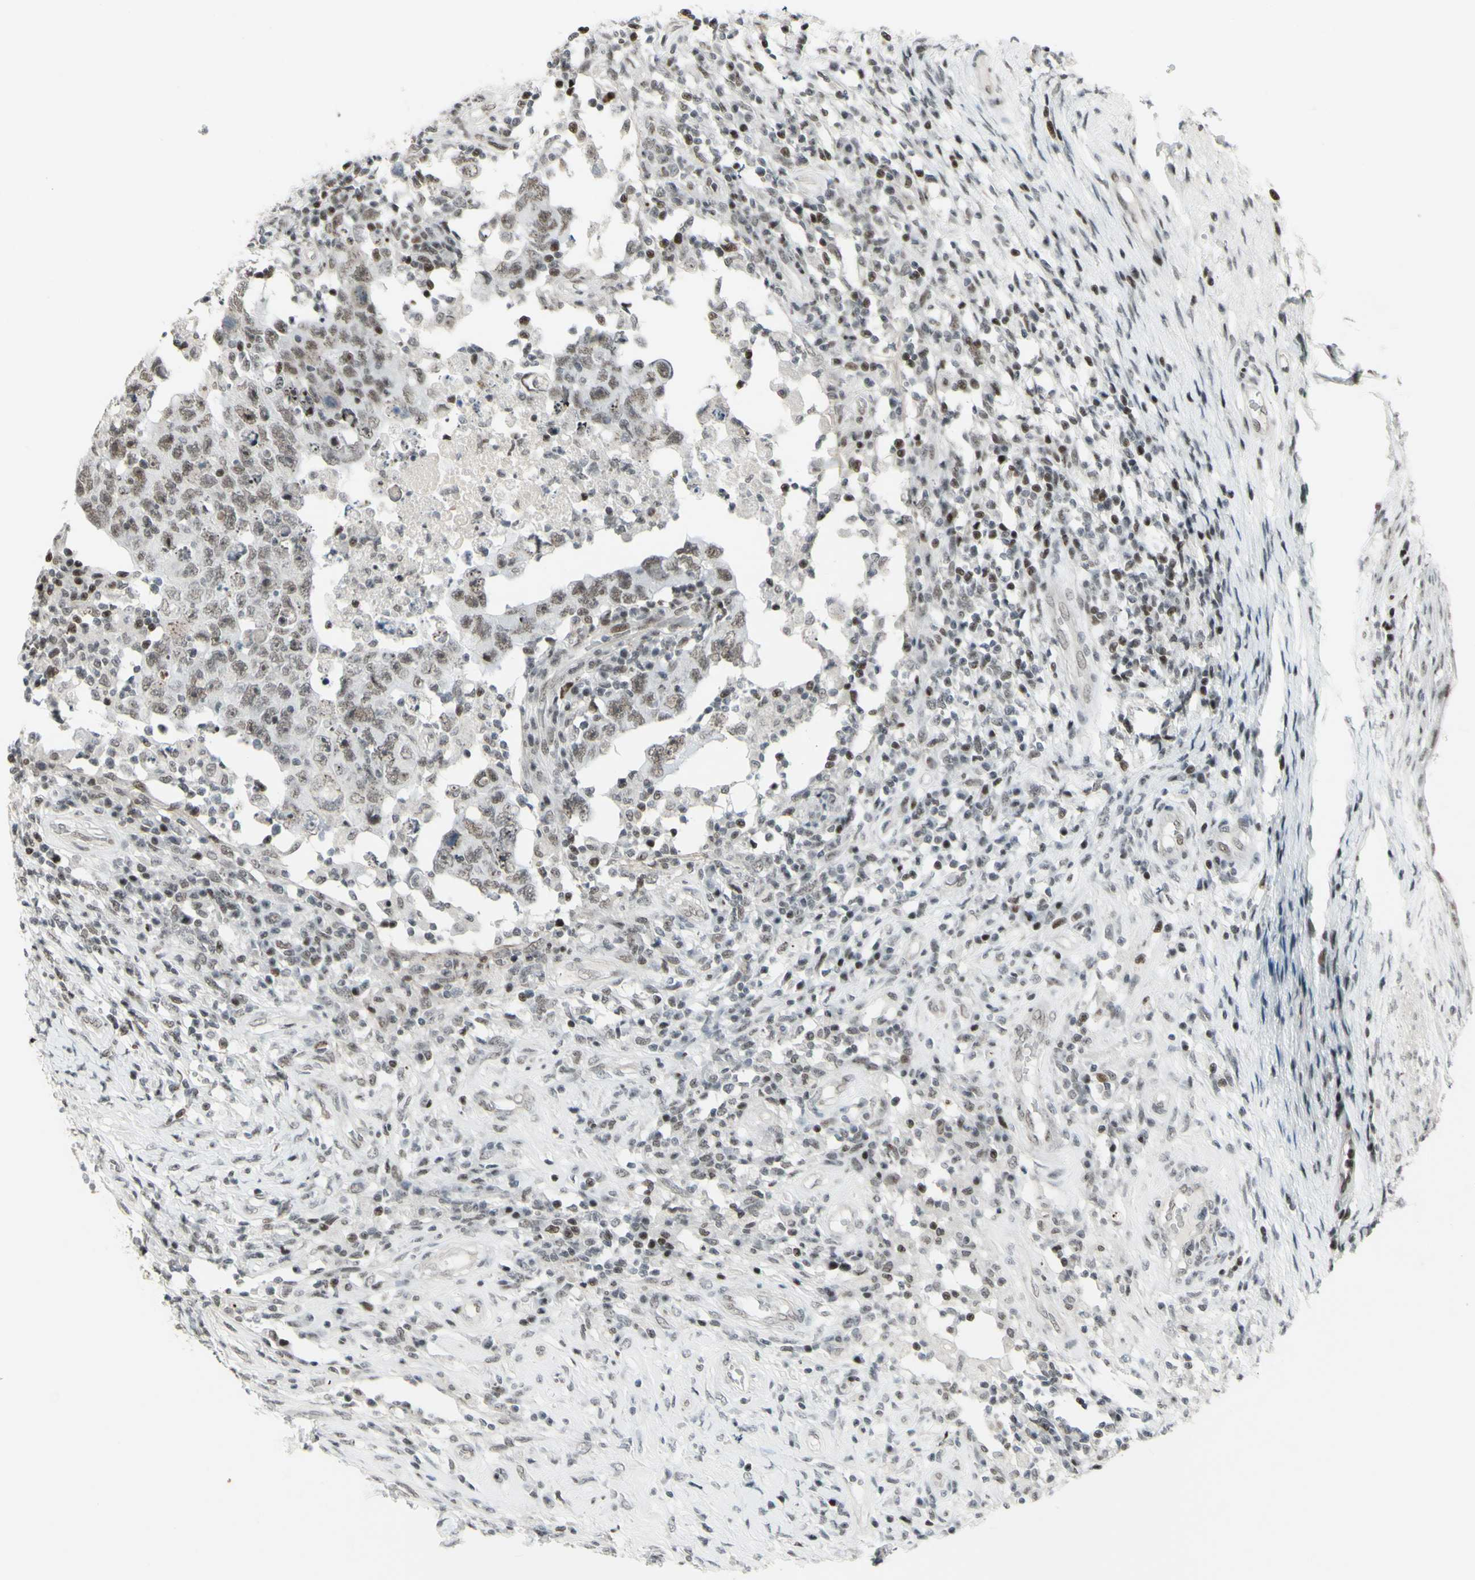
{"staining": {"intensity": "weak", "quantity": "<25%", "location": "nuclear"}, "tissue": "testis cancer", "cell_type": "Tumor cells", "image_type": "cancer", "snomed": [{"axis": "morphology", "description": "Carcinoma, Embryonal, NOS"}, {"axis": "topography", "description": "Testis"}], "caption": "Histopathology image shows no protein staining in tumor cells of testis cancer (embryonal carcinoma) tissue.", "gene": "SUPT6H", "patient": {"sex": "male", "age": 26}}